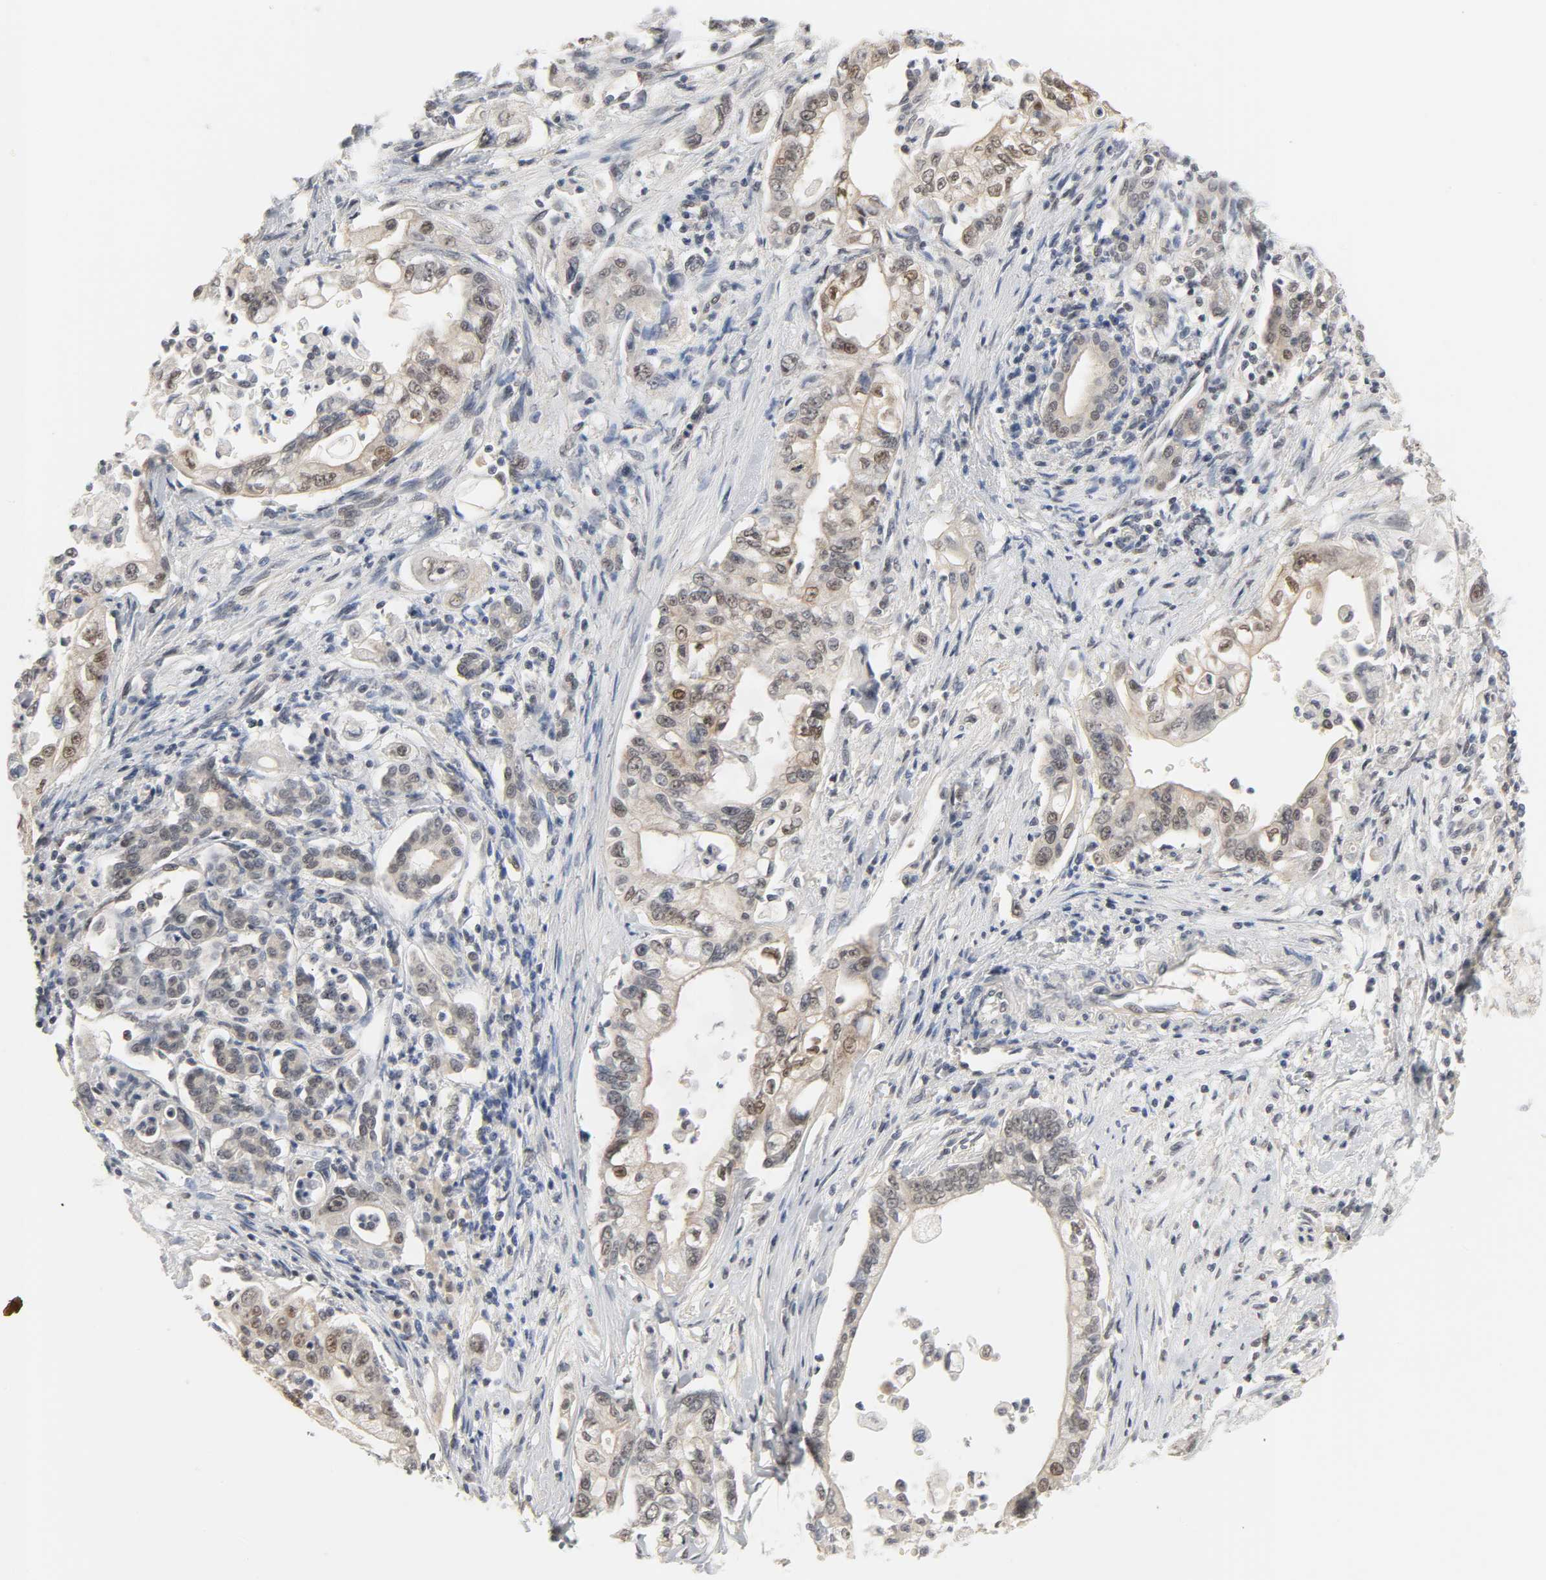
{"staining": {"intensity": "weak", "quantity": "25%-75%", "location": "cytoplasmic/membranous"}, "tissue": "pancreatic cancer", "cell_type": "Tumor cells", "image_type": "cancer", "snomed": [{"axis": "morphology", "description": "Normal tissue, NOS"}, {"axis": "topography", "description": "Pancreas"}], "caption": "Weak cytoplasmic/membranous expression is seen in about 25%-75% of tumor cells in pancreatic cancer.", "gene": "ACSS2", "patient": {"sex": "male", "age": 42}}